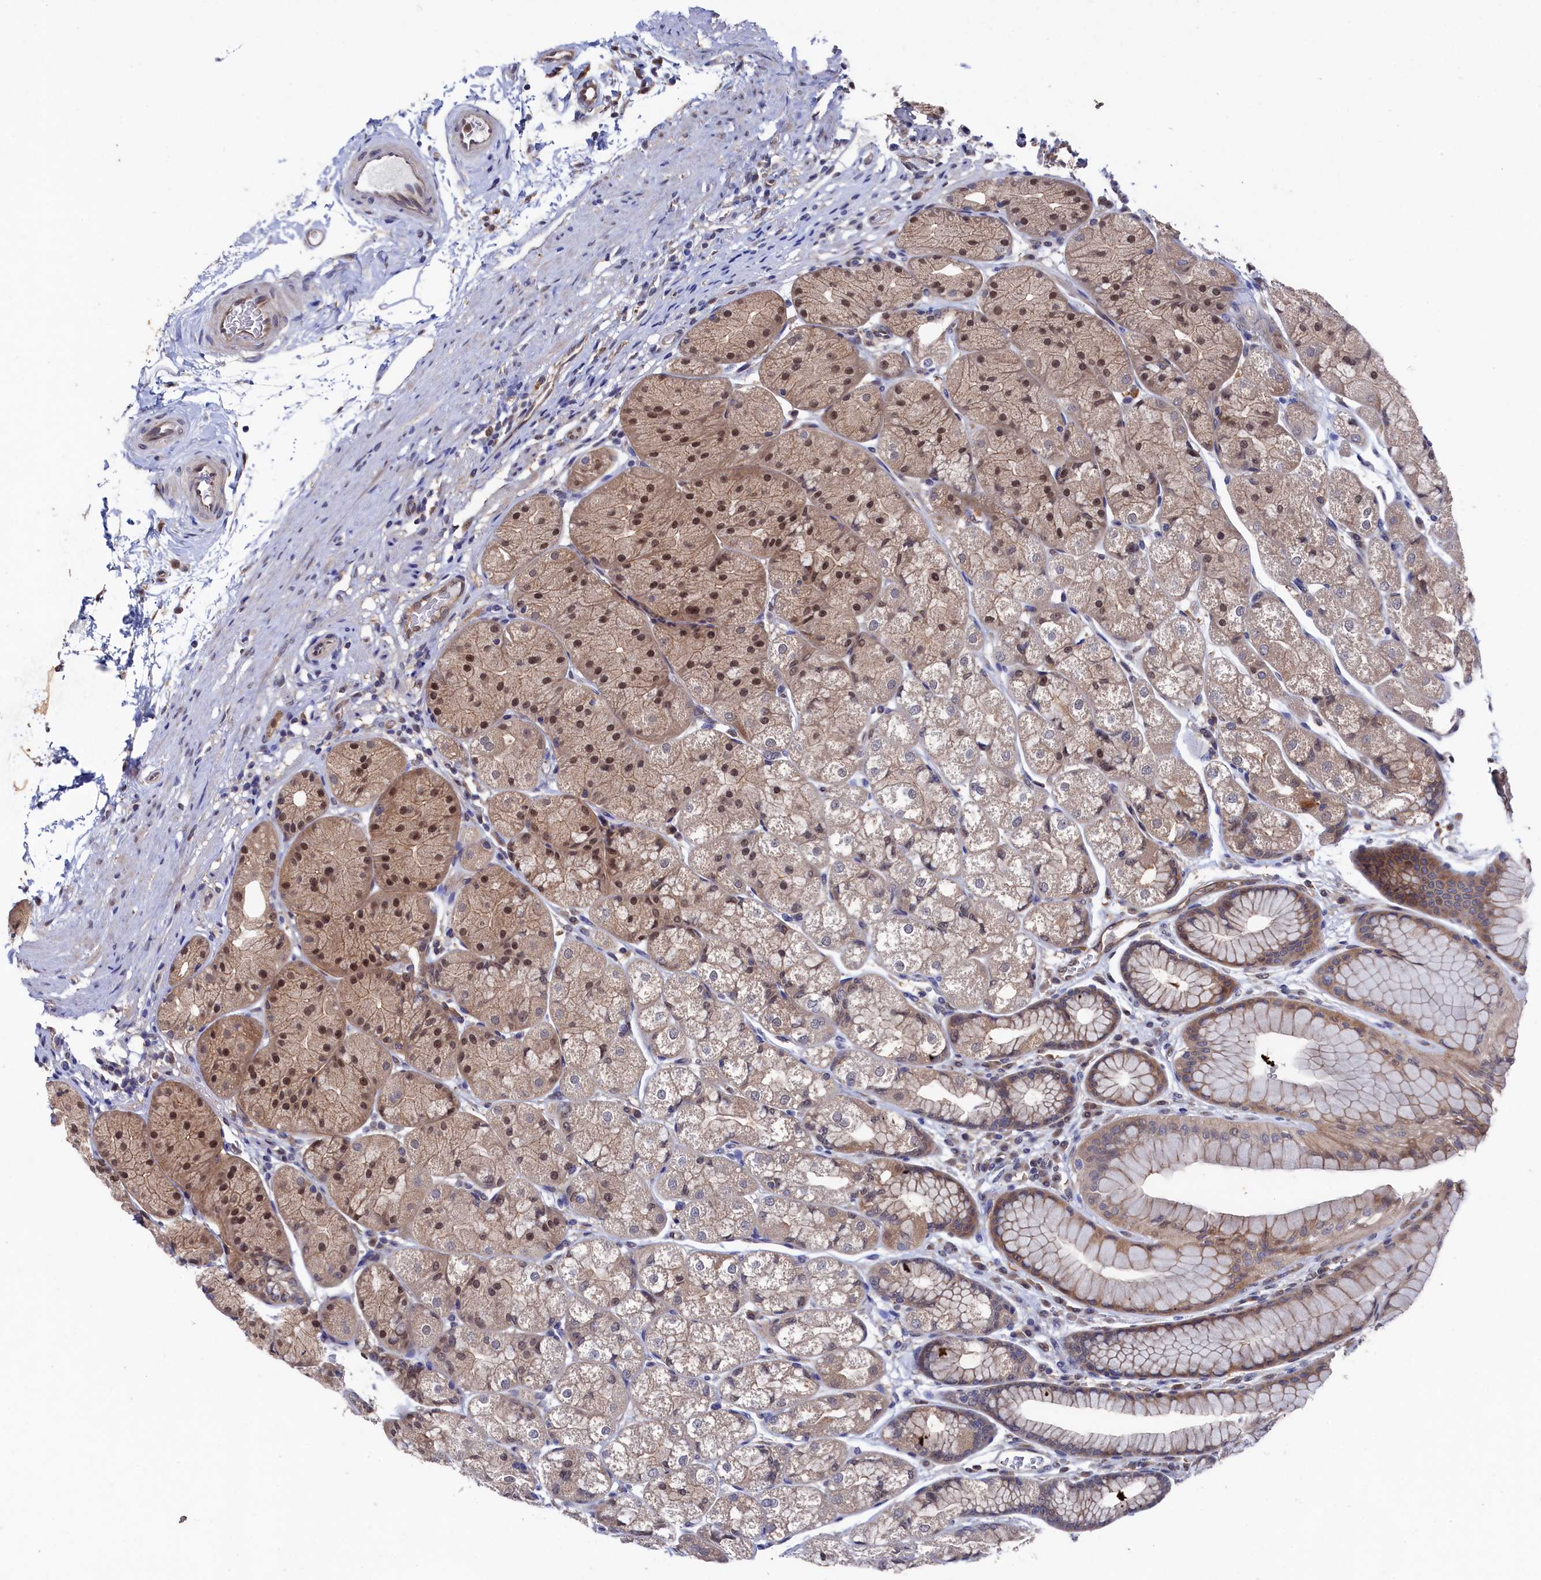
{"staining": {"intensity": "moderate", "quantity": "<25%", "location": "cytoplasmic/membranous,nuclear"}, "tissue": "stomach", "cell_type": "Glandular cells", "image_type": "normal", "snomed": [{"axis": "morphology", "description": "Normal tissue, NOS"}, {"axis": "topography", "description": "Stomach"}], "caption": "A brown stain highlights moderate cytoplasmic/membranous,nuclear staining of a protein in glandular cells of benign stomach.", "gene": "RNH1", "patient": {"sex": "male", "age": 57}}